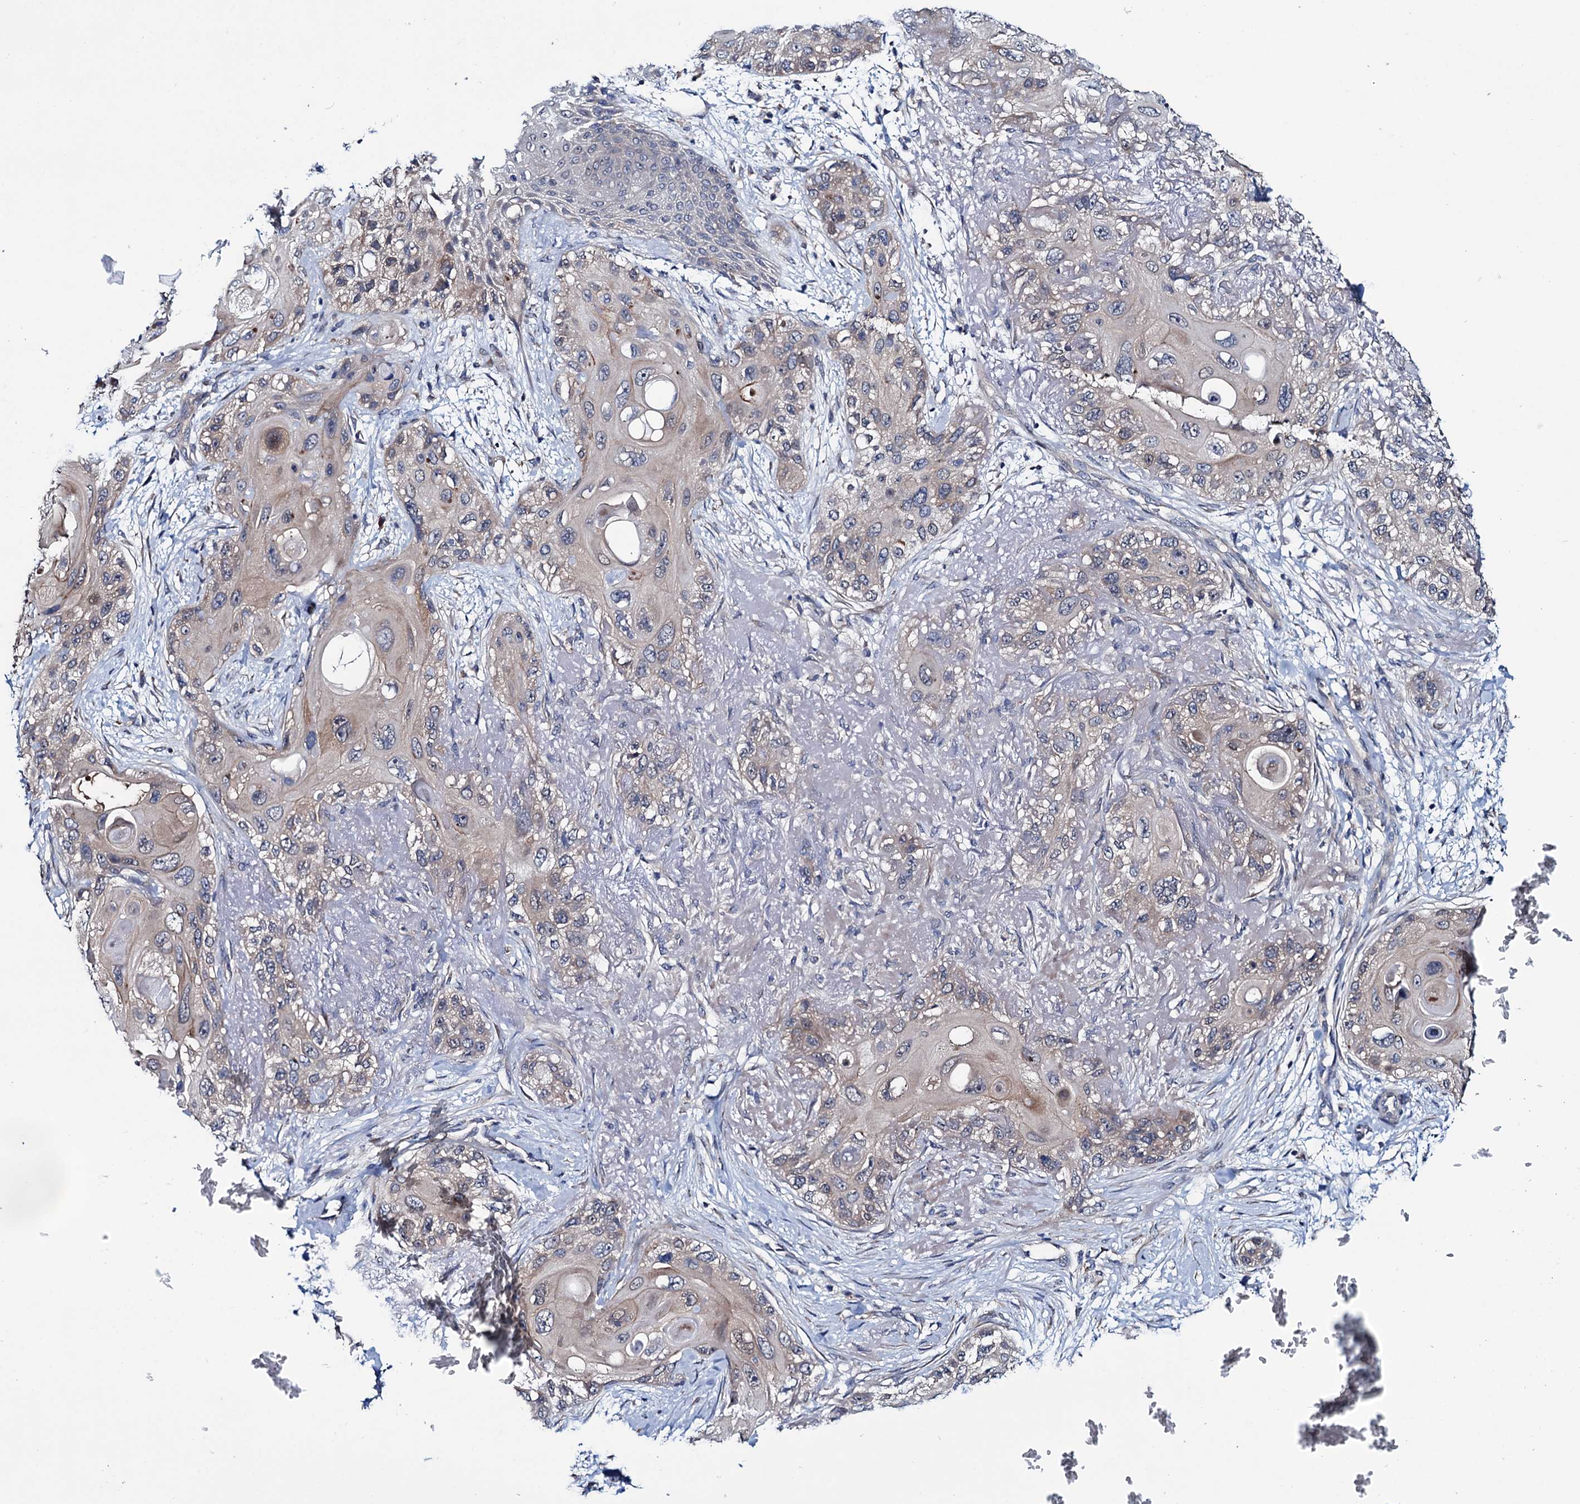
{"staining": {"intensity": "negative", "quantity": "none", "location": "none"}, "tissue": "skin cancer", "cell_type": "Tumor cells", "image_type": "cancer", "snomed": [{"axis": "morphology", "description": "Normal tissue, NOS"}, {"axis": "morphology", "description": "Squamous cell carcinoma, NOS"}, {"axis": "topography", "description": "Skin"}], "caption": "High magnification brightfield microscopy of skin squamous cell carcinoma stained with DAB (3,3'-diaminobenzidine) (brown) and counterstained with hematoxylin (blue): tumor cells show no significant staining.", "gene": "EYA4", "patient": {"sex": "male", "age": 72}}